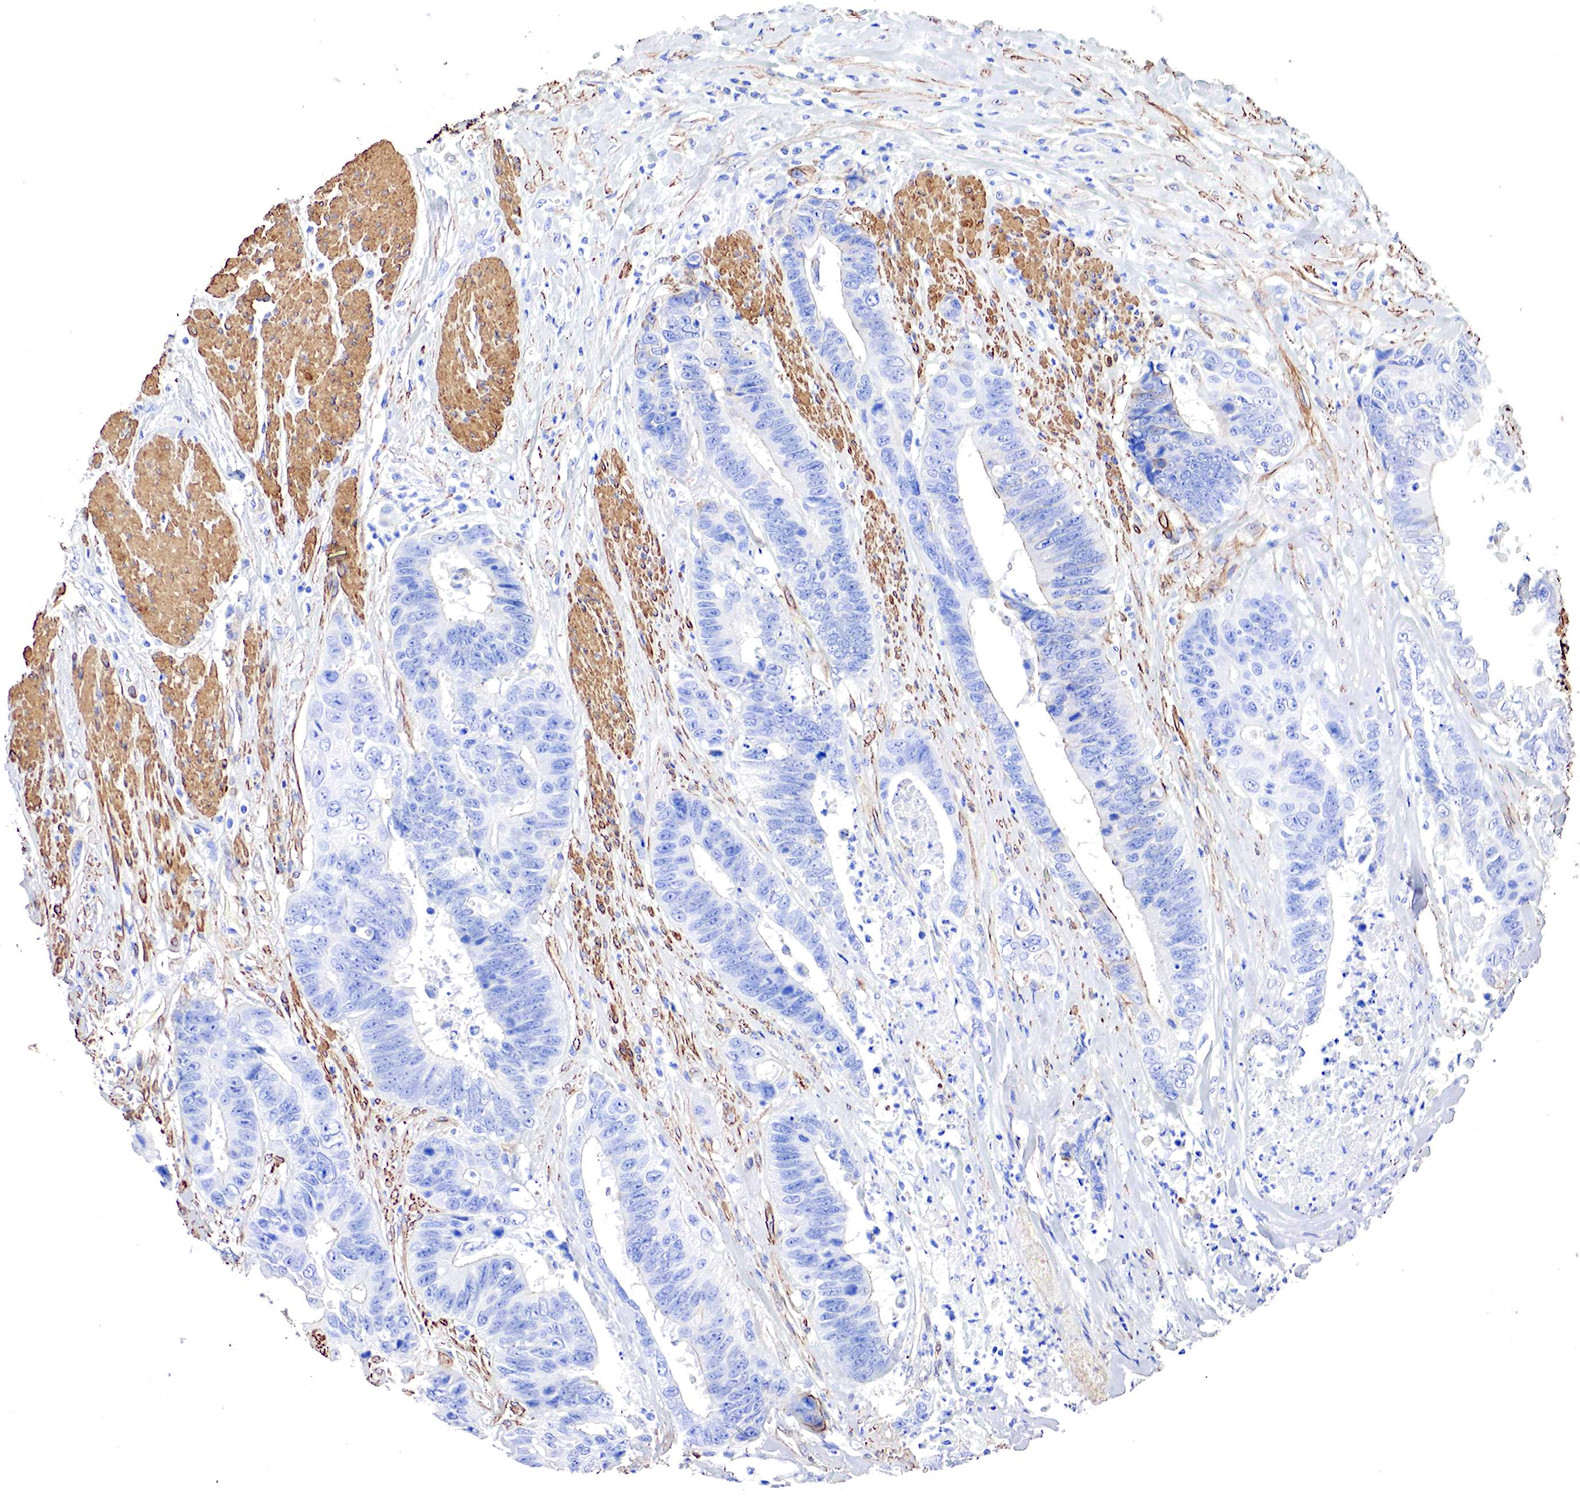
{"staining": {"intensity": "negative", "quantity": "none", "location": "none"}, "tissue": "colorectal cancer", "cell_type": "Tumor cells", "image_type": "cancer", "snomed": [{"axis": "morphology", "description": "Adenocarcinoma, NOS"}, {"axis": "topography", "description": "Rectum"}], "caption": "Human adenocarcinoma (colorectal) stained for a protein using IHC demonstrates no expression in tumor cells.", "gene": "TPM1", "patient": {"sex": "female", "age": 65}}